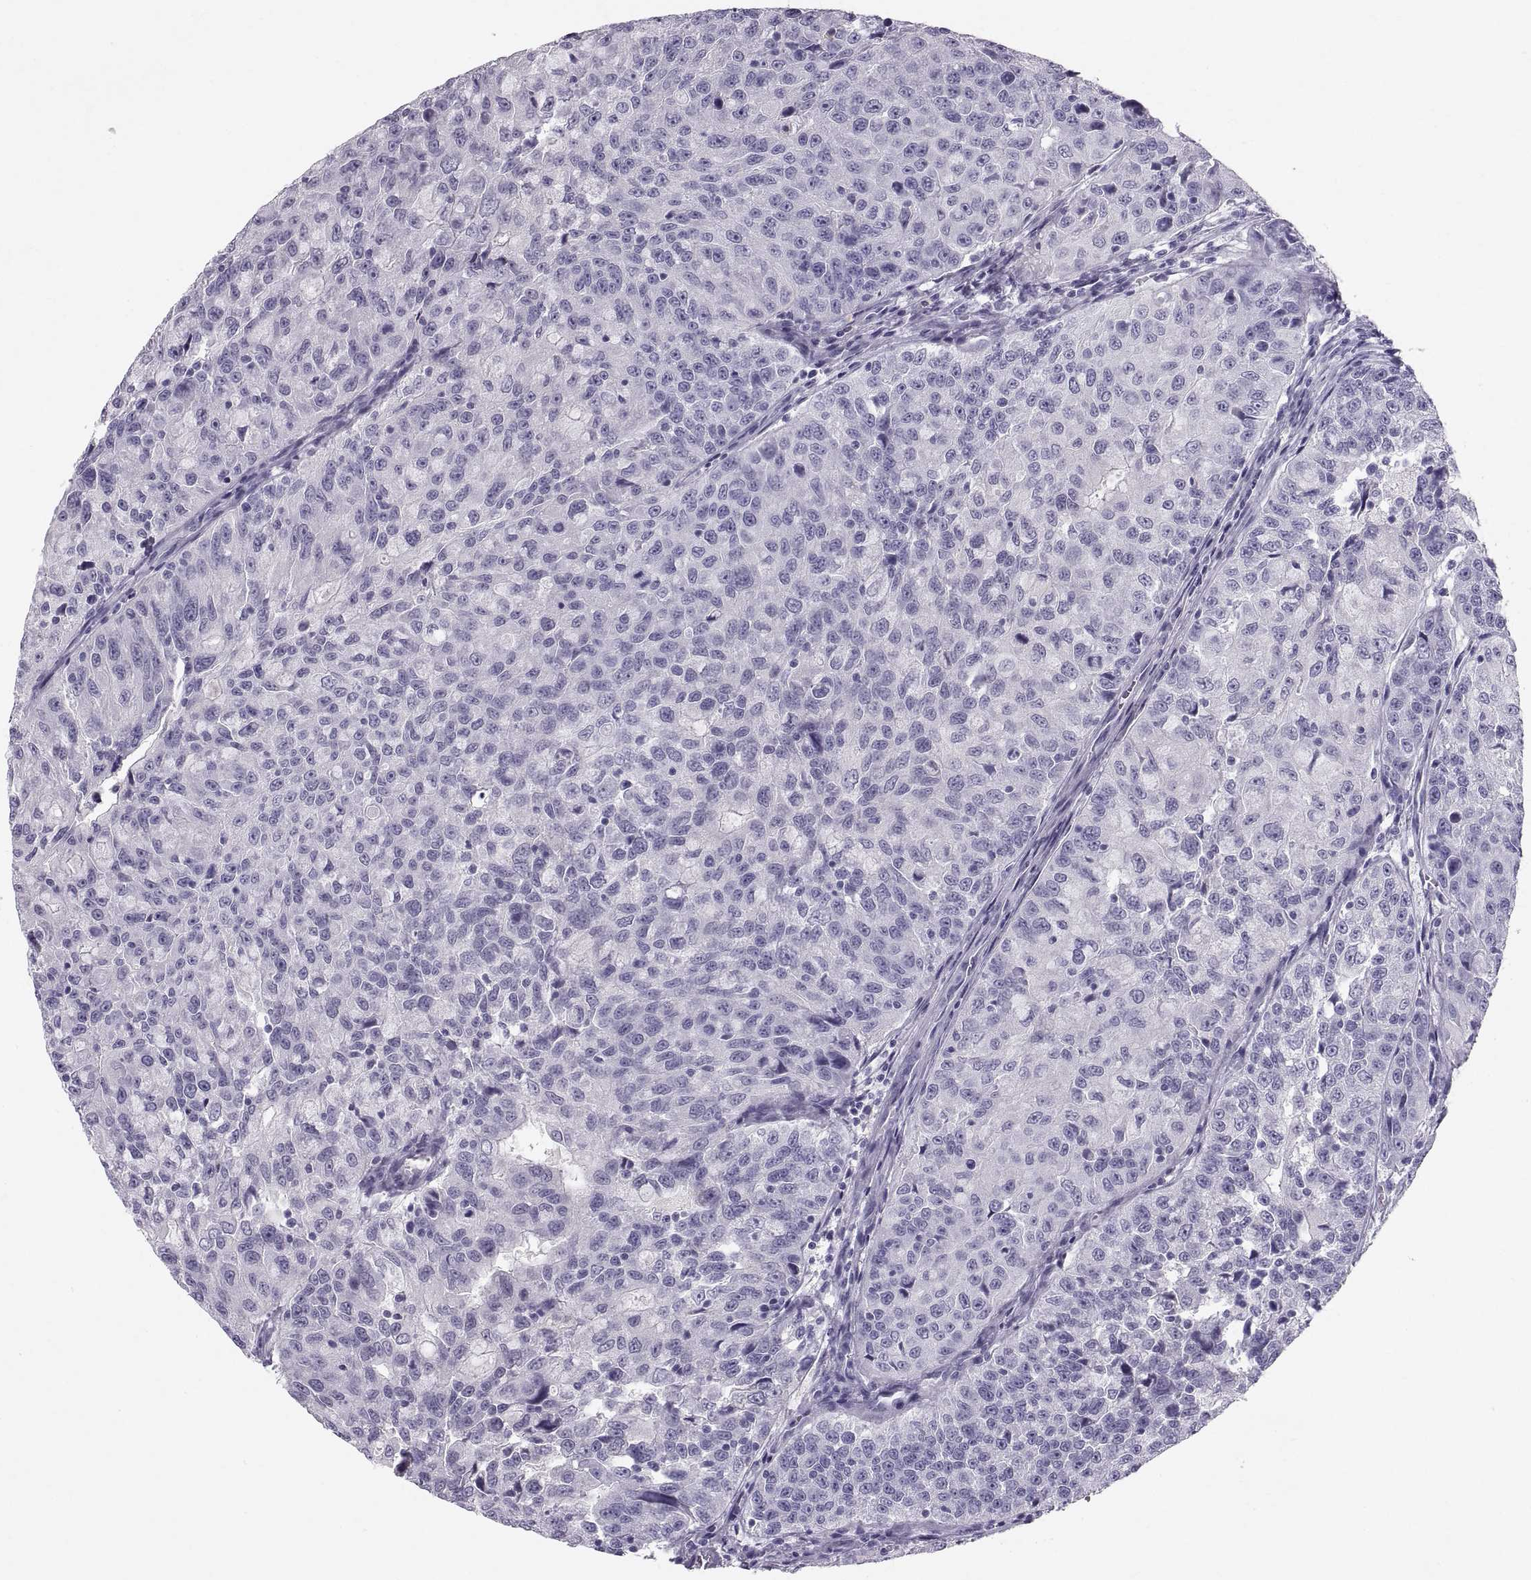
{"staining": {"intensity": "negative", "quantity": "none", "location": "none"}, "tissue": "urothelial cancer", "cell_type": "Tumor cells", "image_type": "cancer", "snomed": [{"axis": "morphology", "description": "Urothelial carcinoma, NOS"}, {"axis": "morphology", "description": "Urothelial carcinoma, High grade"}, {"axis": "topography", "description": "Urinary bladder"}], "caption": "Protein analysis of urothelial carcinoma (high-grade) demonstrates no significant staining in tumor cells.", "gene": "SLC22A6", "patient": {"sex": "female", "age": 73}}